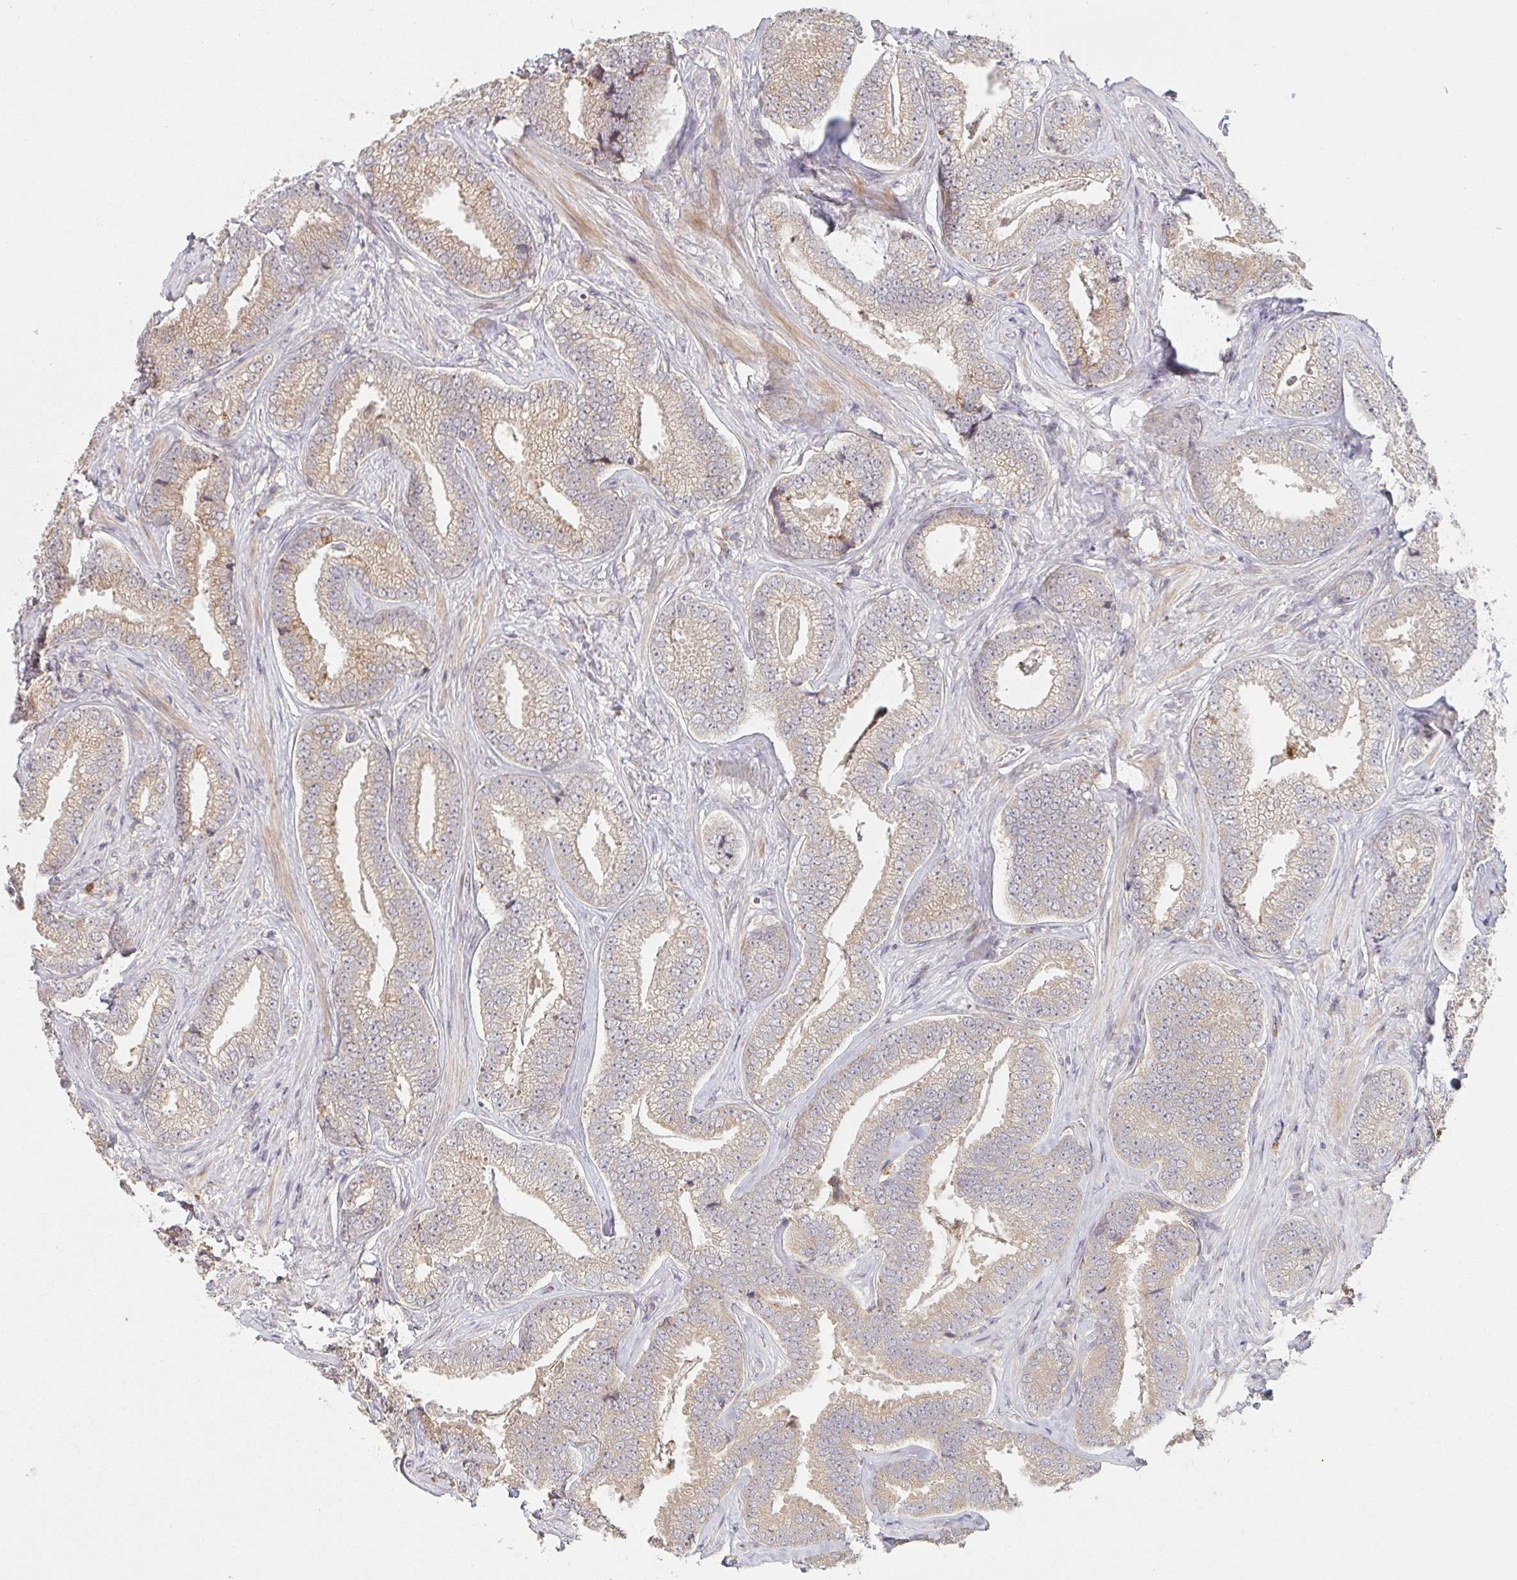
{"staining": {"intensity": "weak", "quantity": "25%-75%", "location": "cytoplasmic/membranous,nuclear"}, "tissue": "prostate cancer", "cell_type": "Tumor cells", "image_type": "cancer", "snomed": [{"axis": "morphology", "description": "Adenocarcinoma, Low grade"}, {"axis": "topography", "description": "Prostate"}], "caption": "About 25%-75% of tumor cells in human adenocarcinoma (low-grade) (prostate) exhibit weak cytoplasmic/membranous and nuclear protein expression as visualized by brown immunohistochemical staining.", "gene": "DCST1", "patient": {"sex": "male", "age": 63}}